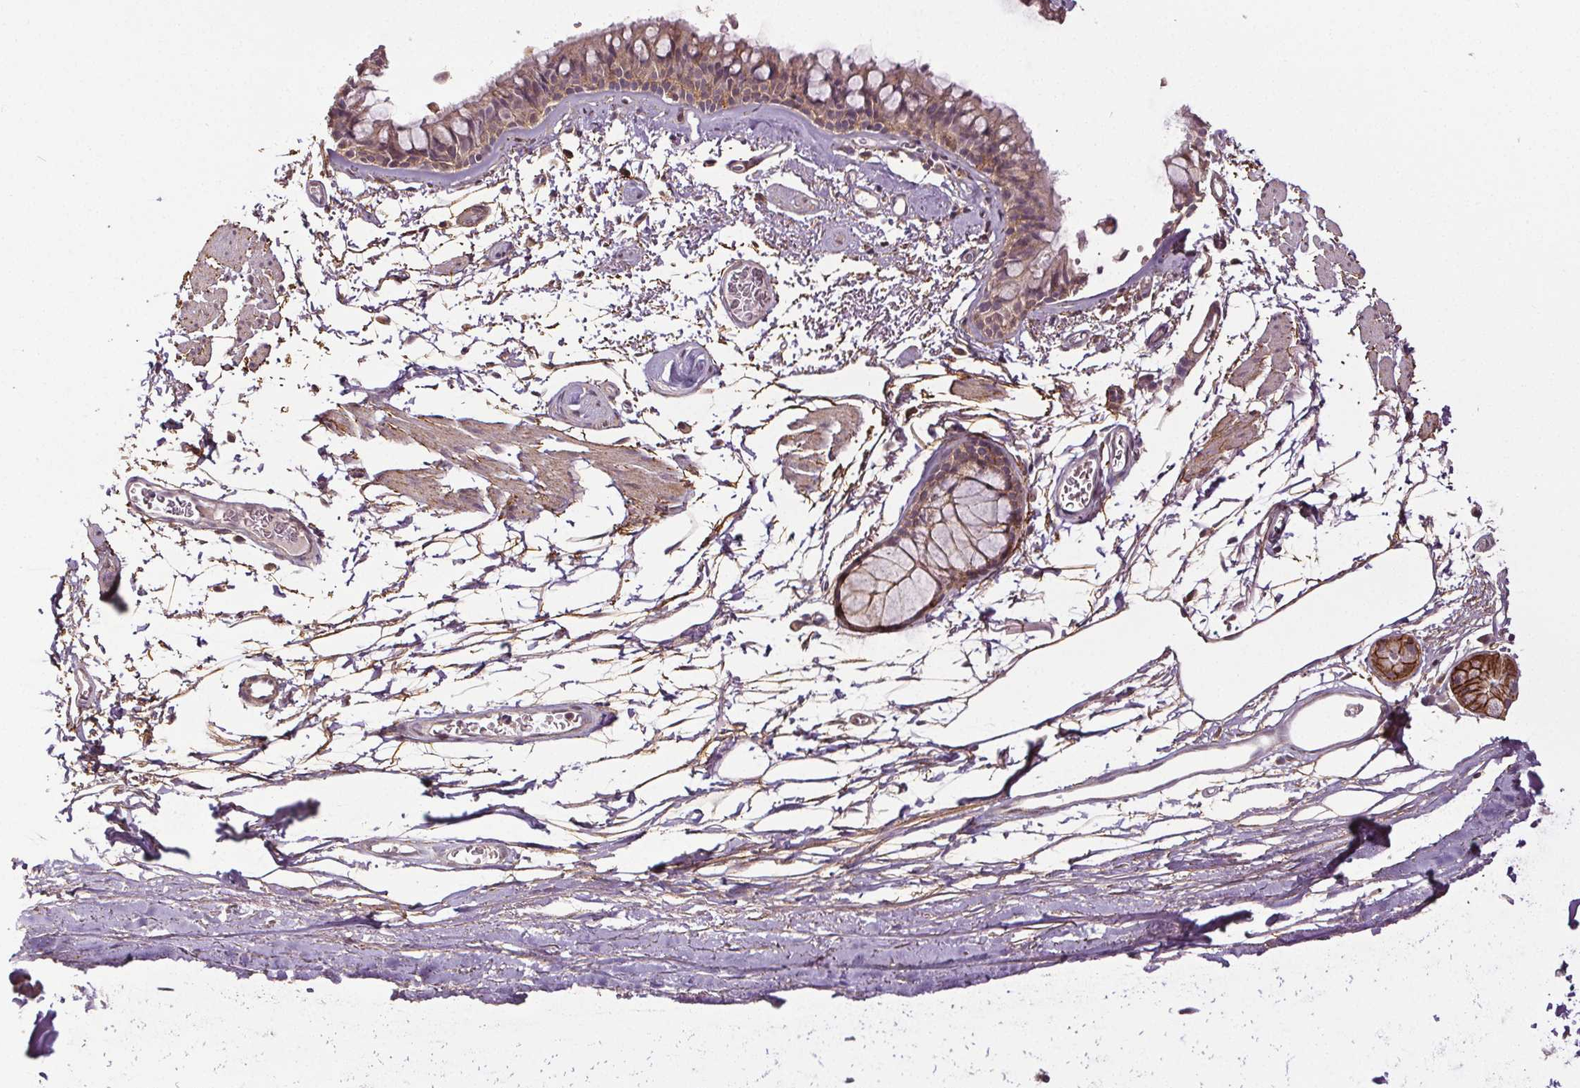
{"staining": {"intensity": "moderate", "quantity": "<25%", "location": "cytoplasmic/membranous"}, "tissue": "adipose tissue", "cell_type": "Adipocytes", "image_type": "normal", "snomed": [{"axis": "morphology", "description": "Normal tissue, NOS"}, {"axis": "topography", "description": "Cartilage tissue"}, {"axis": "topography", "description": "Bronchus"}], "caption": "About <25% of adipocytes in unremarkable human adipose tissue reveal moderate cytoplasmic/membranous protein positivity as visualized by brown immunohistochemical staining.", "gene": "EPHB3", "patient": {"sex": "female", "age": 79}}